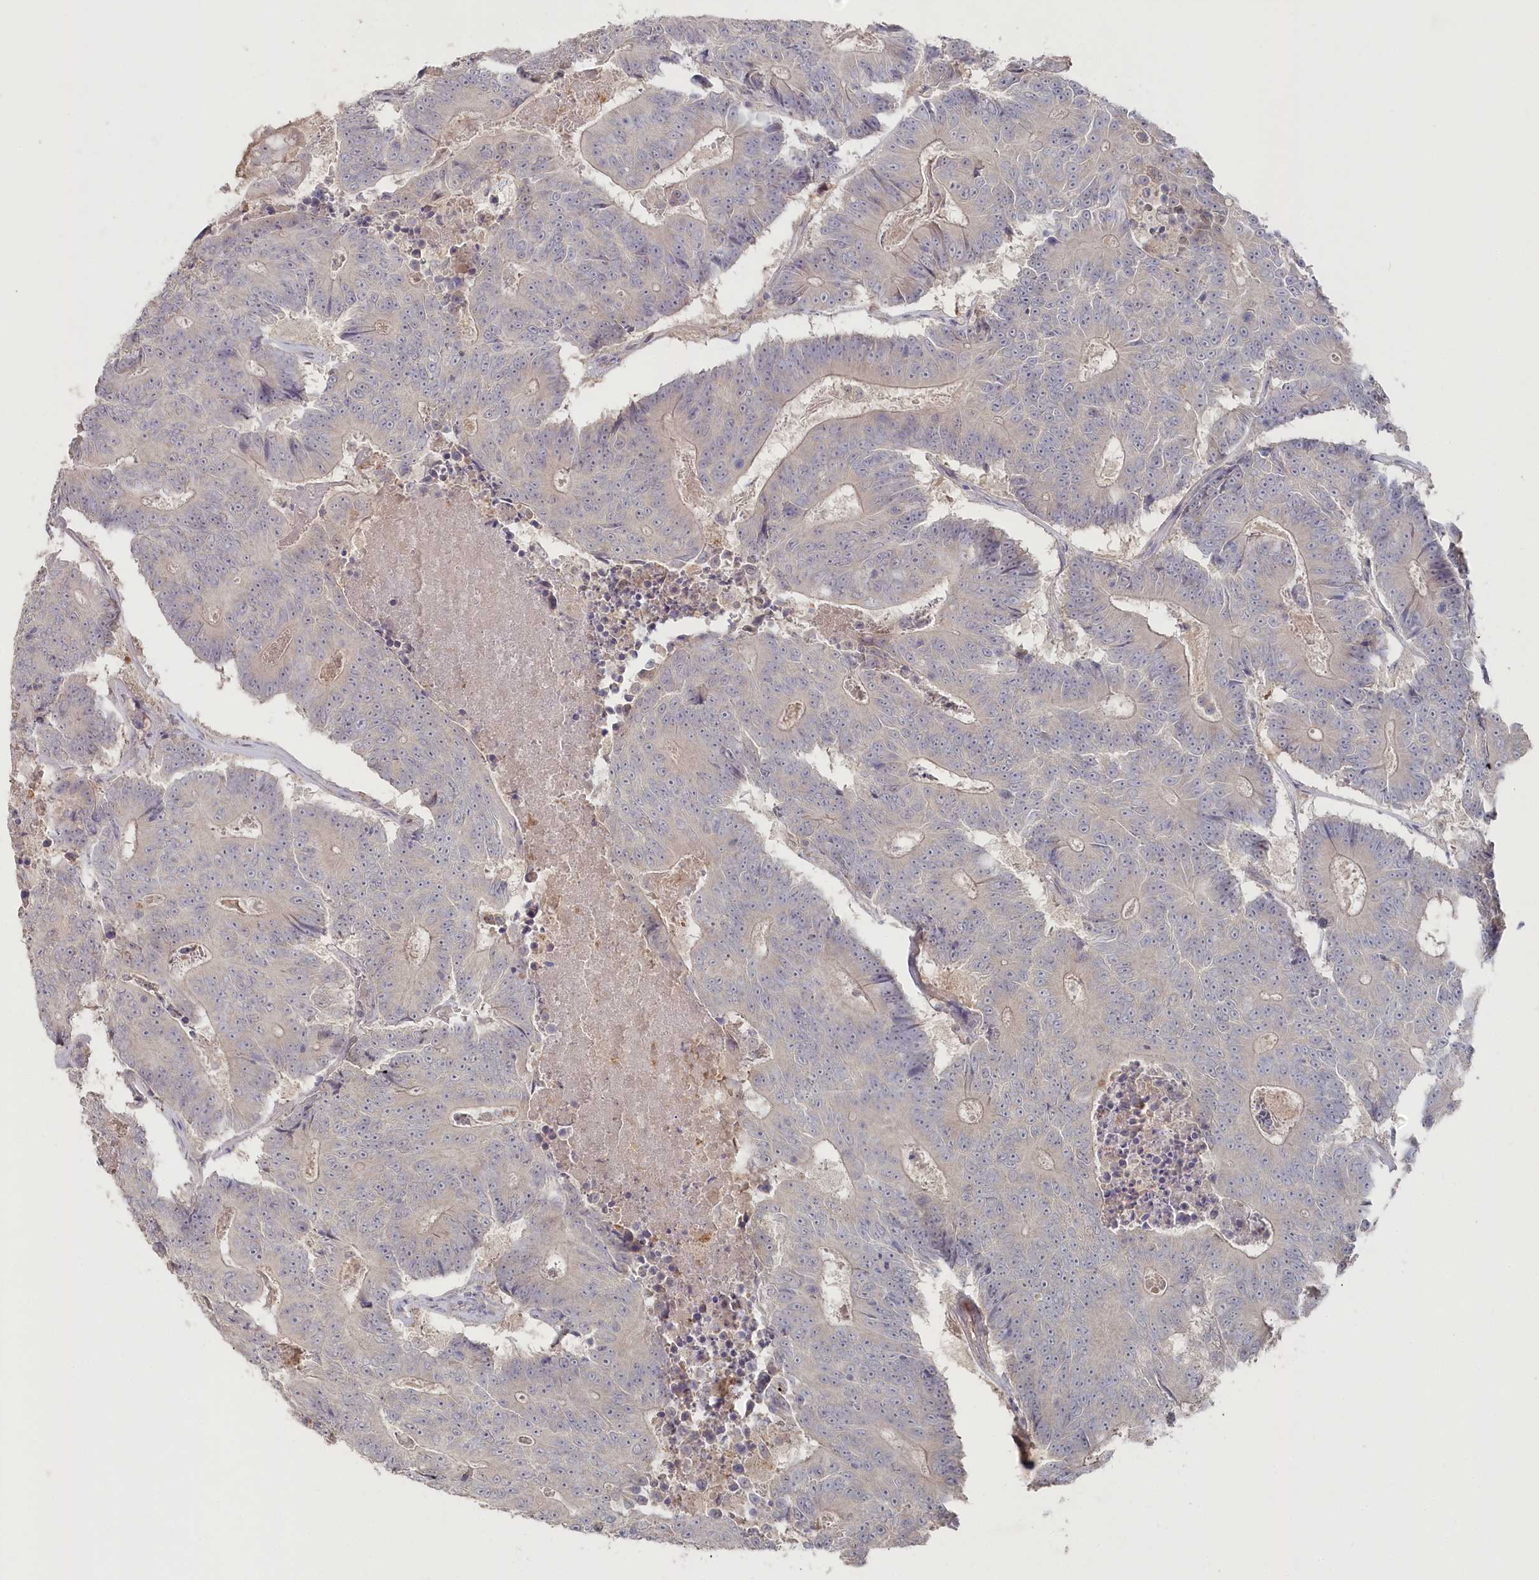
{"staining": {"intensity": "negative", "quantity": "none", "location": "none"}, "tissue": "colorectal cancer", "cell_type": "Tumor cells", "image_type": "cancer", "snomed": [{"axis": "morphology", "description": "Adenocarcinoma, NOS"}, {"axis": "topography", "description": "Colon"}], "caption": "Immunohistochemical staining of human colorectal cancer displays no significant staining in tumor cells. (Brightfield microscopy of DAB immunohistochemistry (IHC) at high magnification).", "gene": "TGFBRAP1", "patient": {"sex": "male", "age": 83}}